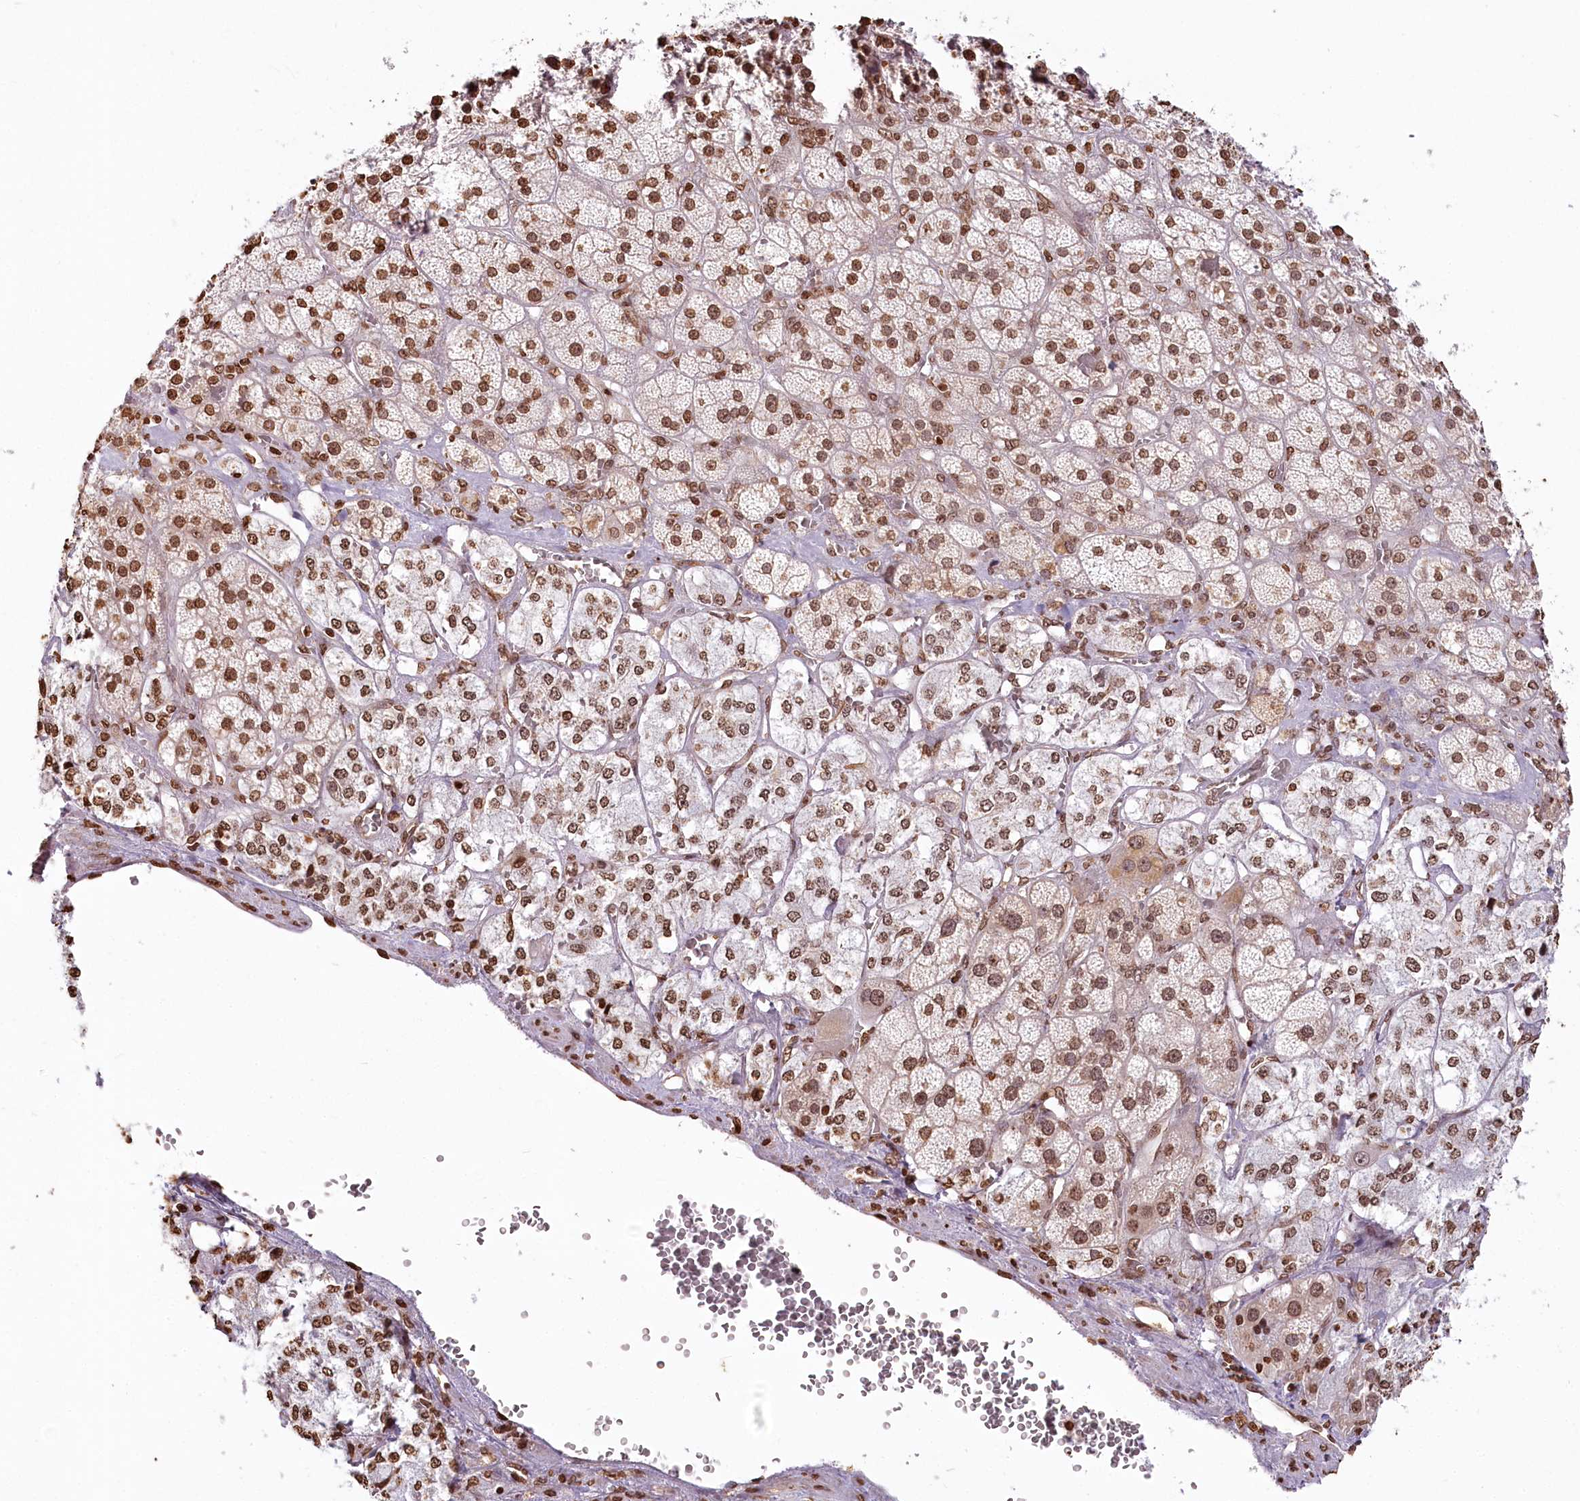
{"staining": {"intensity": "moderate", "quantity": ">75%", "location": "nuclear"}, "tissue": "adrenal gland", "cell_type": "Glandular cells", "image_type": "normal", "snomed": [{"axis": "morphology", "description": "Normal tissue, NOS"}, {"axis": "topography", "description": "Adrenal gland"}], "caption": "This micrograph displays IHC staining of benign human adrenal gland, with medium moderate nuclear staining in approximately >75% of glandular cells.", "gene": "FAM13A", "patient": {"sex": "male", "age": 57}}